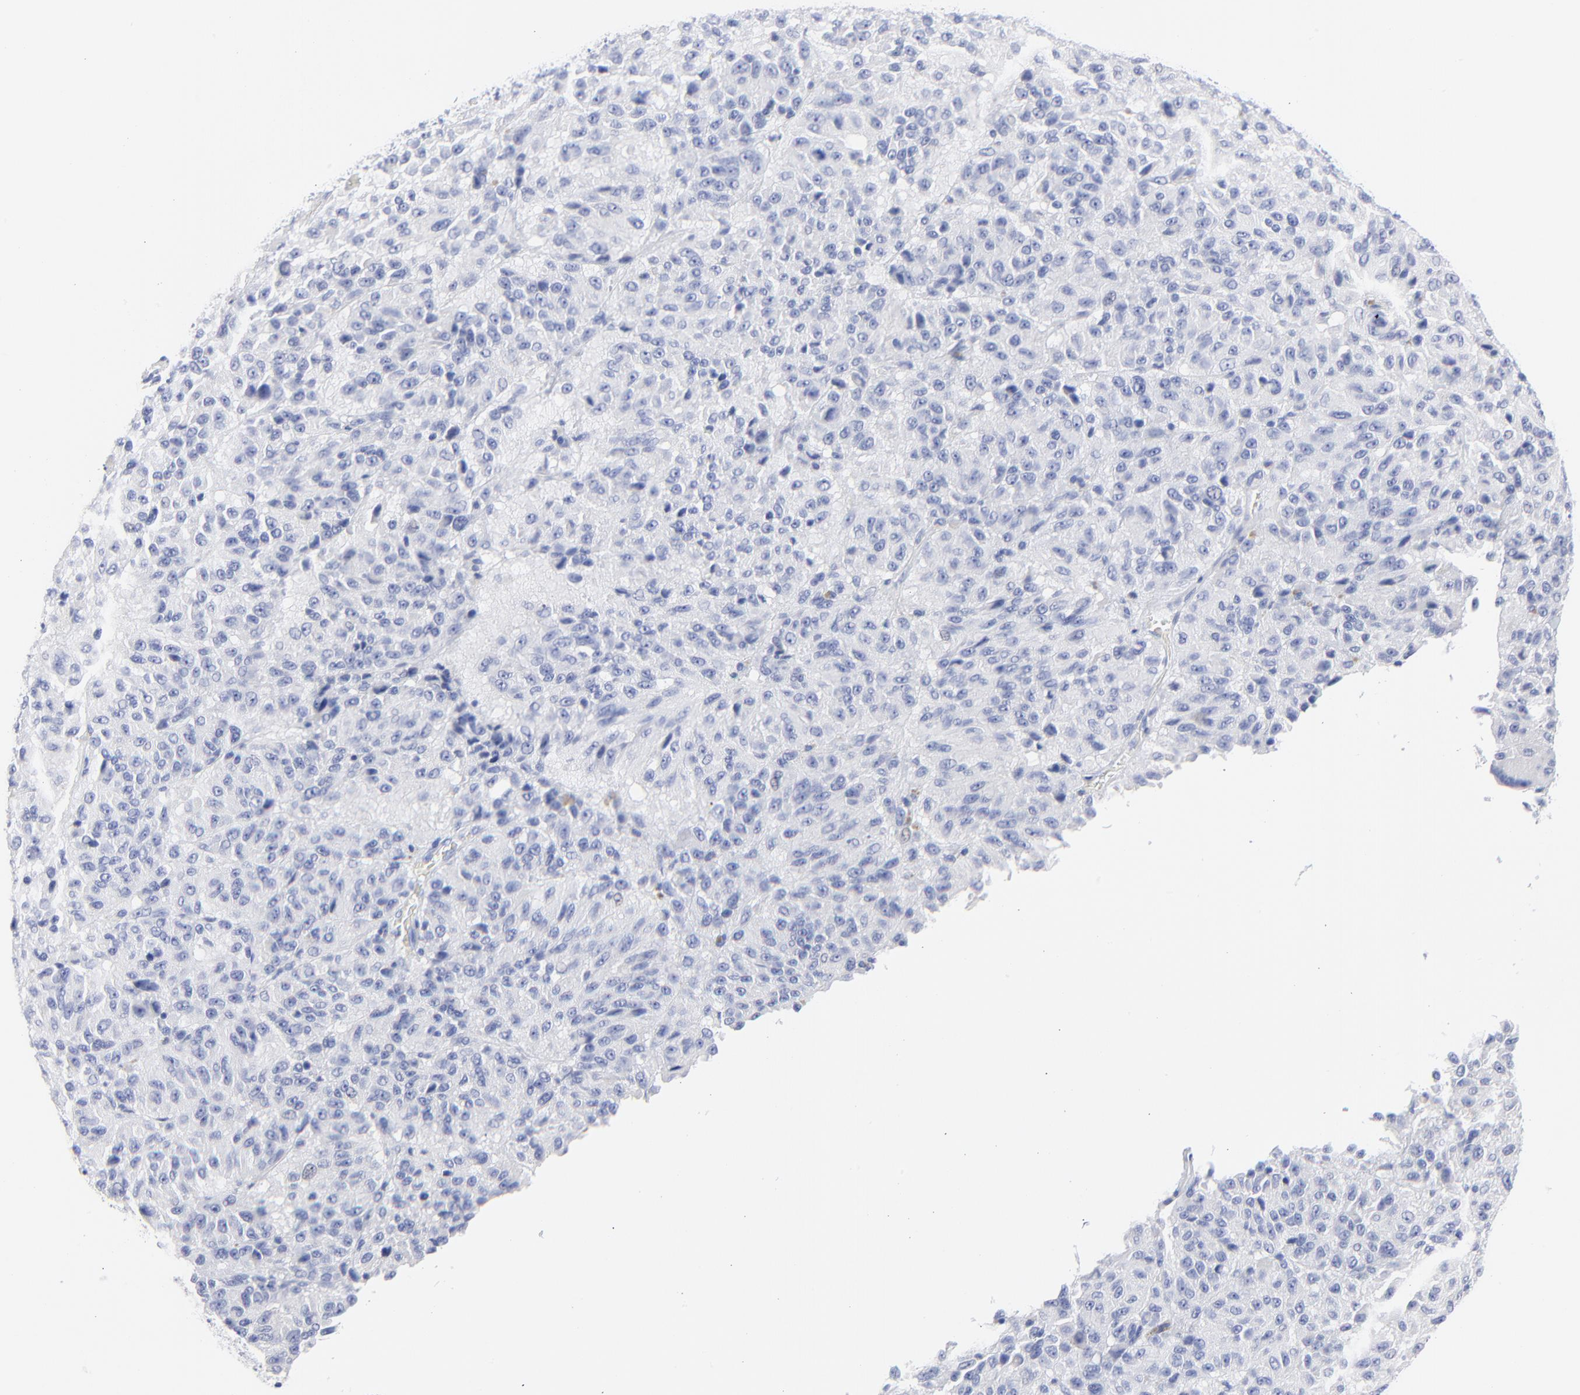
{"staining": {"intensity": "negative", "quantity": "none", "location": "none"}, "tissue": "melanoma", "cell_type": "Tumor cells", "image_type": "cancer", "snomed": [{"axis": "morphology", "description": "Malignant melanoma, Metastatic site"}, {"axis": "topography", "description": "Lung"}], "caption": "Immunohistochemical staining of malignant melanoma (metastatic site) demonstrates no significant positivity in tumor cells.", "gene": "PSD3", "patient": {"sex": "male", "age": 64}}